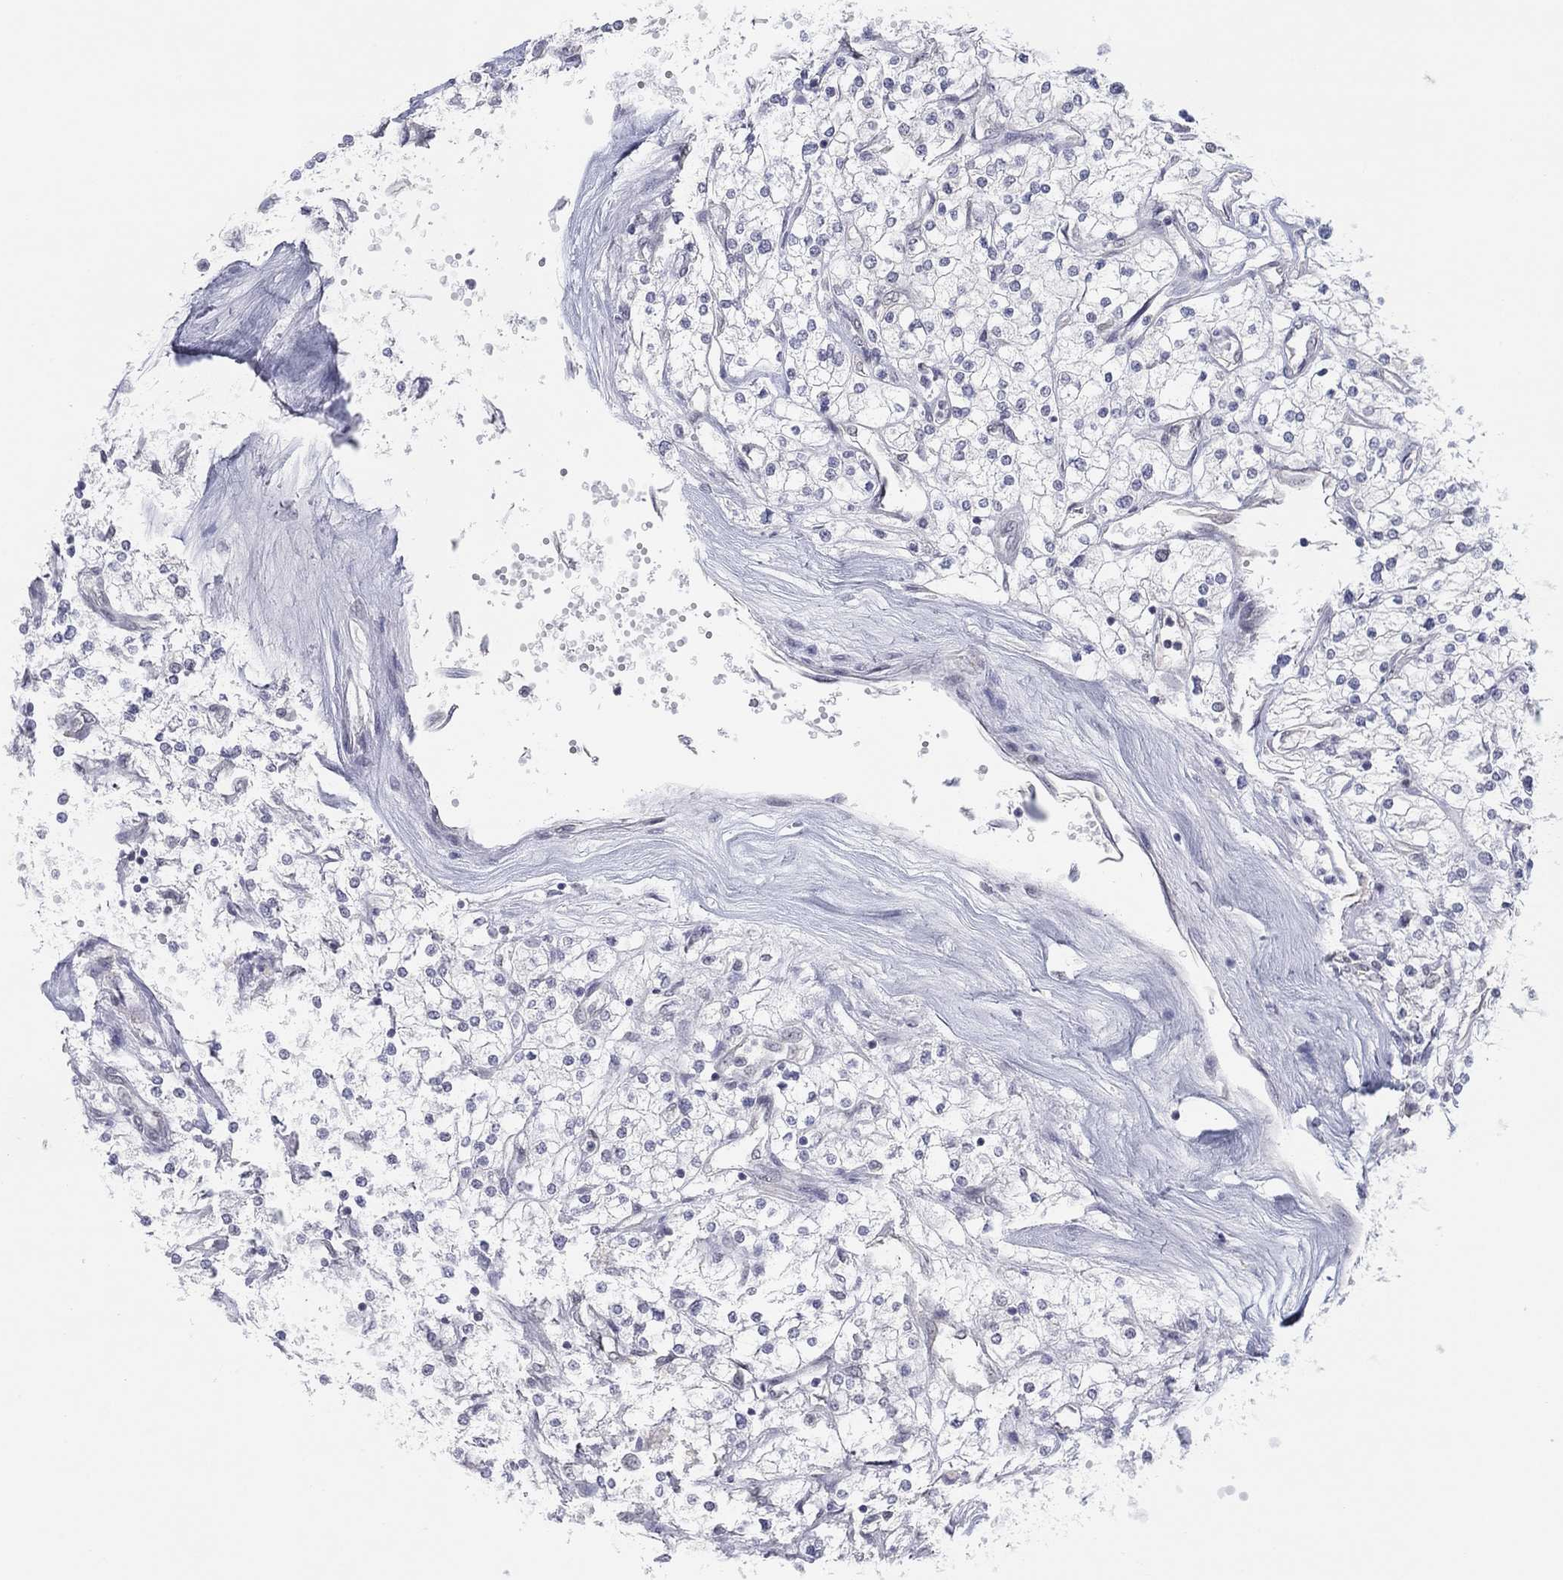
{"staining": {"intensity": "negative", "quantity": "none", "location": "none"}, "tissue": "renal cancer", "cell_type": "Tumor cells", "image_type": "cancer", "snomed": [{"axis": "morphology", "description": "Adenocarcinoma, NOS"}, {"axis": "topography", "description": "Kidney"}], "caption": "Immunohistochemistry photomicrograph of human renal cancer stained for a protein (brown), which demonstrates no staining in tumor cells. (DAB immunohistochemistry with hematoxylin counter stain).", "gene": "SLC22A2", "patient": {"sex": "male", "age": 80}}